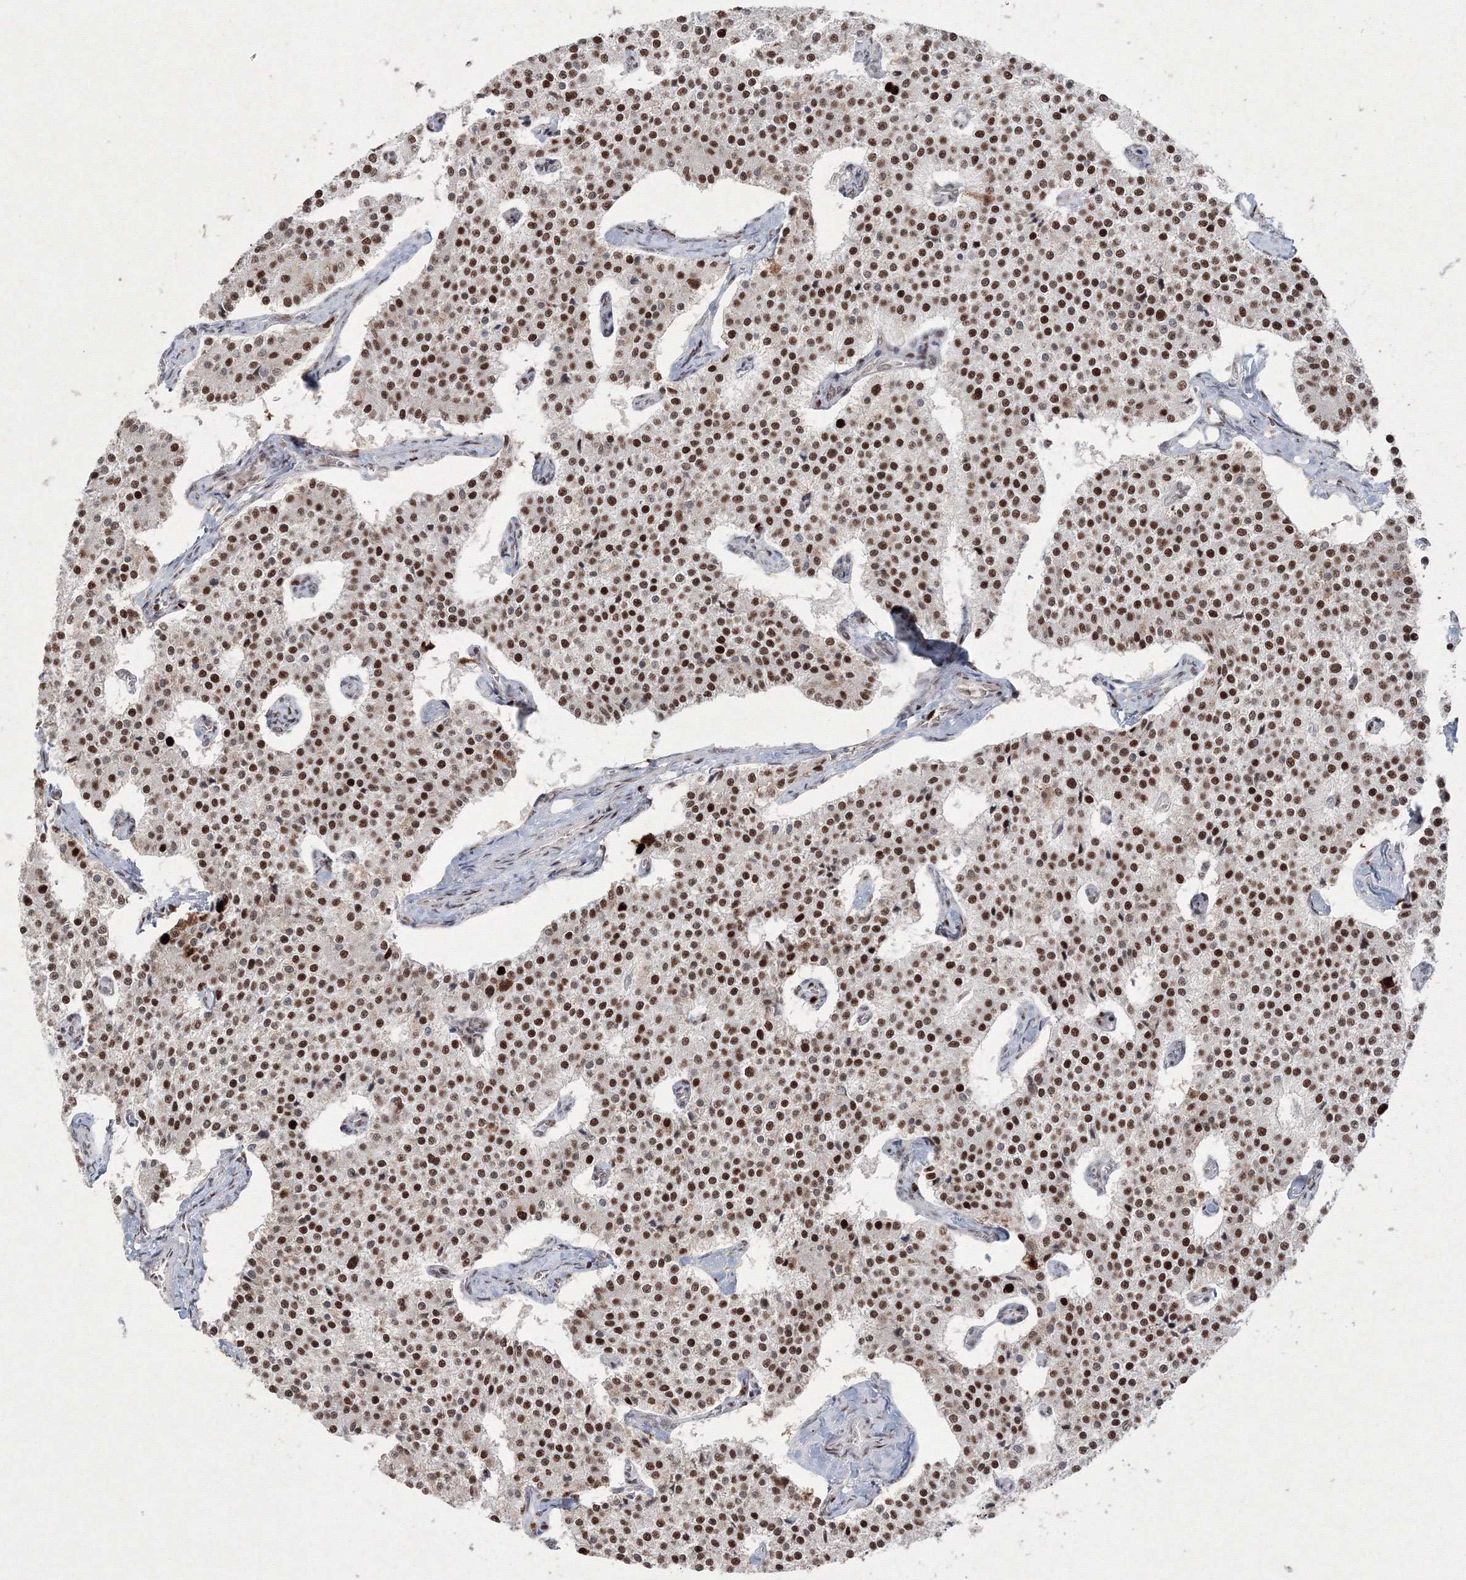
{"staining": {"intensity": "moderate", "quantity": ">75%", "location": "nuclear"}, "tissue": "carcinoid", "cell_type": "Tumor cells", "image_type": "cancer", "snomed": [{"axis": "morphology", "description": "Carcinoid, malignant, NOS"}, {"axis": "topography", "description": "Colon"}], "caption": "Carcinoid tissue demonstrates moderate nuclear positivity in about >75% of tumor cells, visualized by immunohistochemistry. (DAB (3,3'-diaminobenzidine) IHC with brightfield microscopy, high magnification).", "gene": "LIG1", "patient": {"sex": "female", "age": 52}}